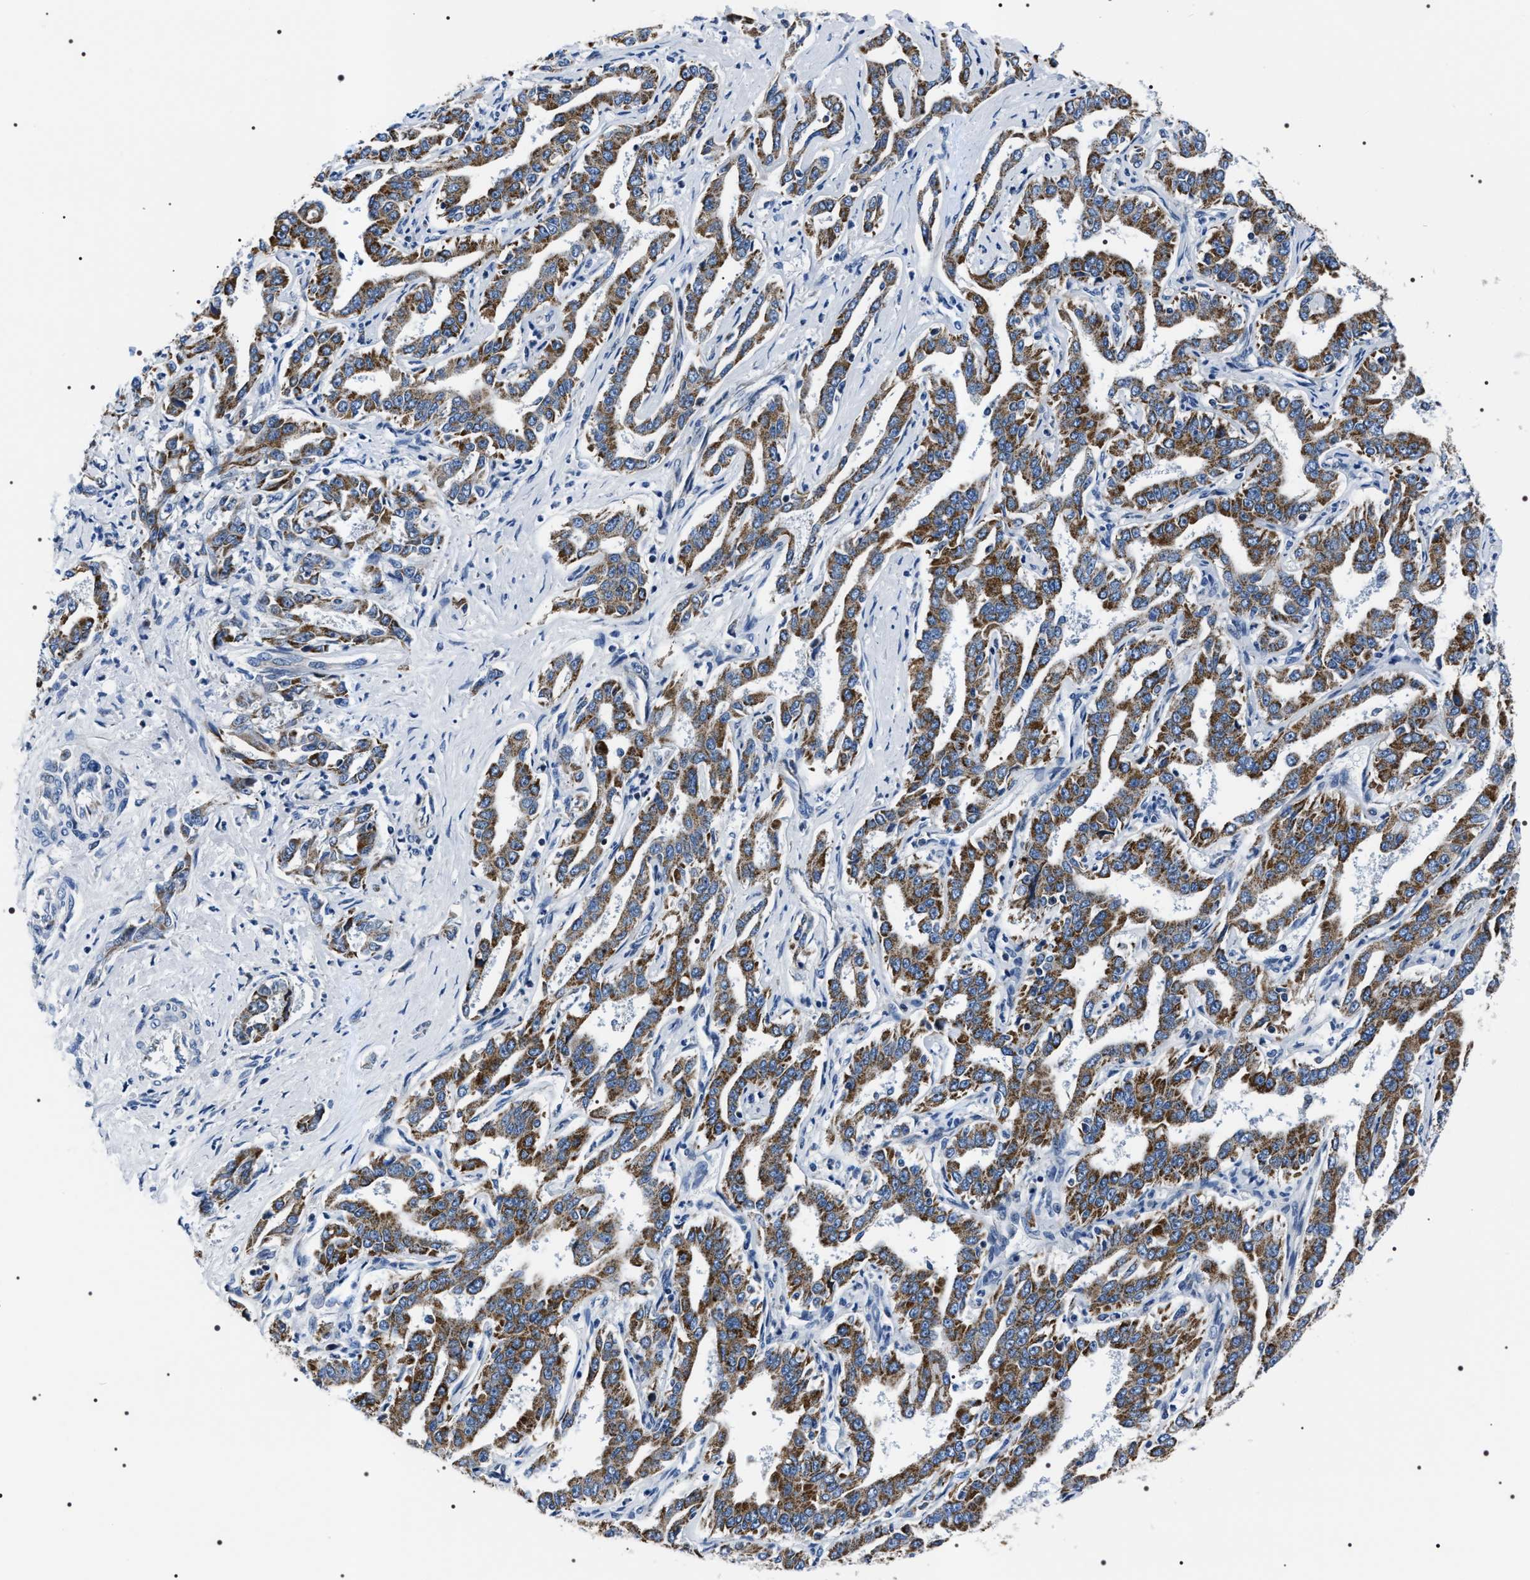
{"staining": {"intensity": "moderate", "quantity": ">75%", "location": "cytoplasmic/membranous"}, "tissue": "liver cancer", "cell_type": "Tumor cells", "image_type": "cancer", "snomed": [{"axis": "morphology", "description": "Cholangiocarcinoma"}, {"axis": "topography", "description": "Liver"}], "caption": "Tumor cells display moderate cytoplasmic/membranous positivity in approximately >75% of cells in liver cholangiocarcinoma.", "gene": "NTMT1", "patient": {"sex": "male", "age": 59}}